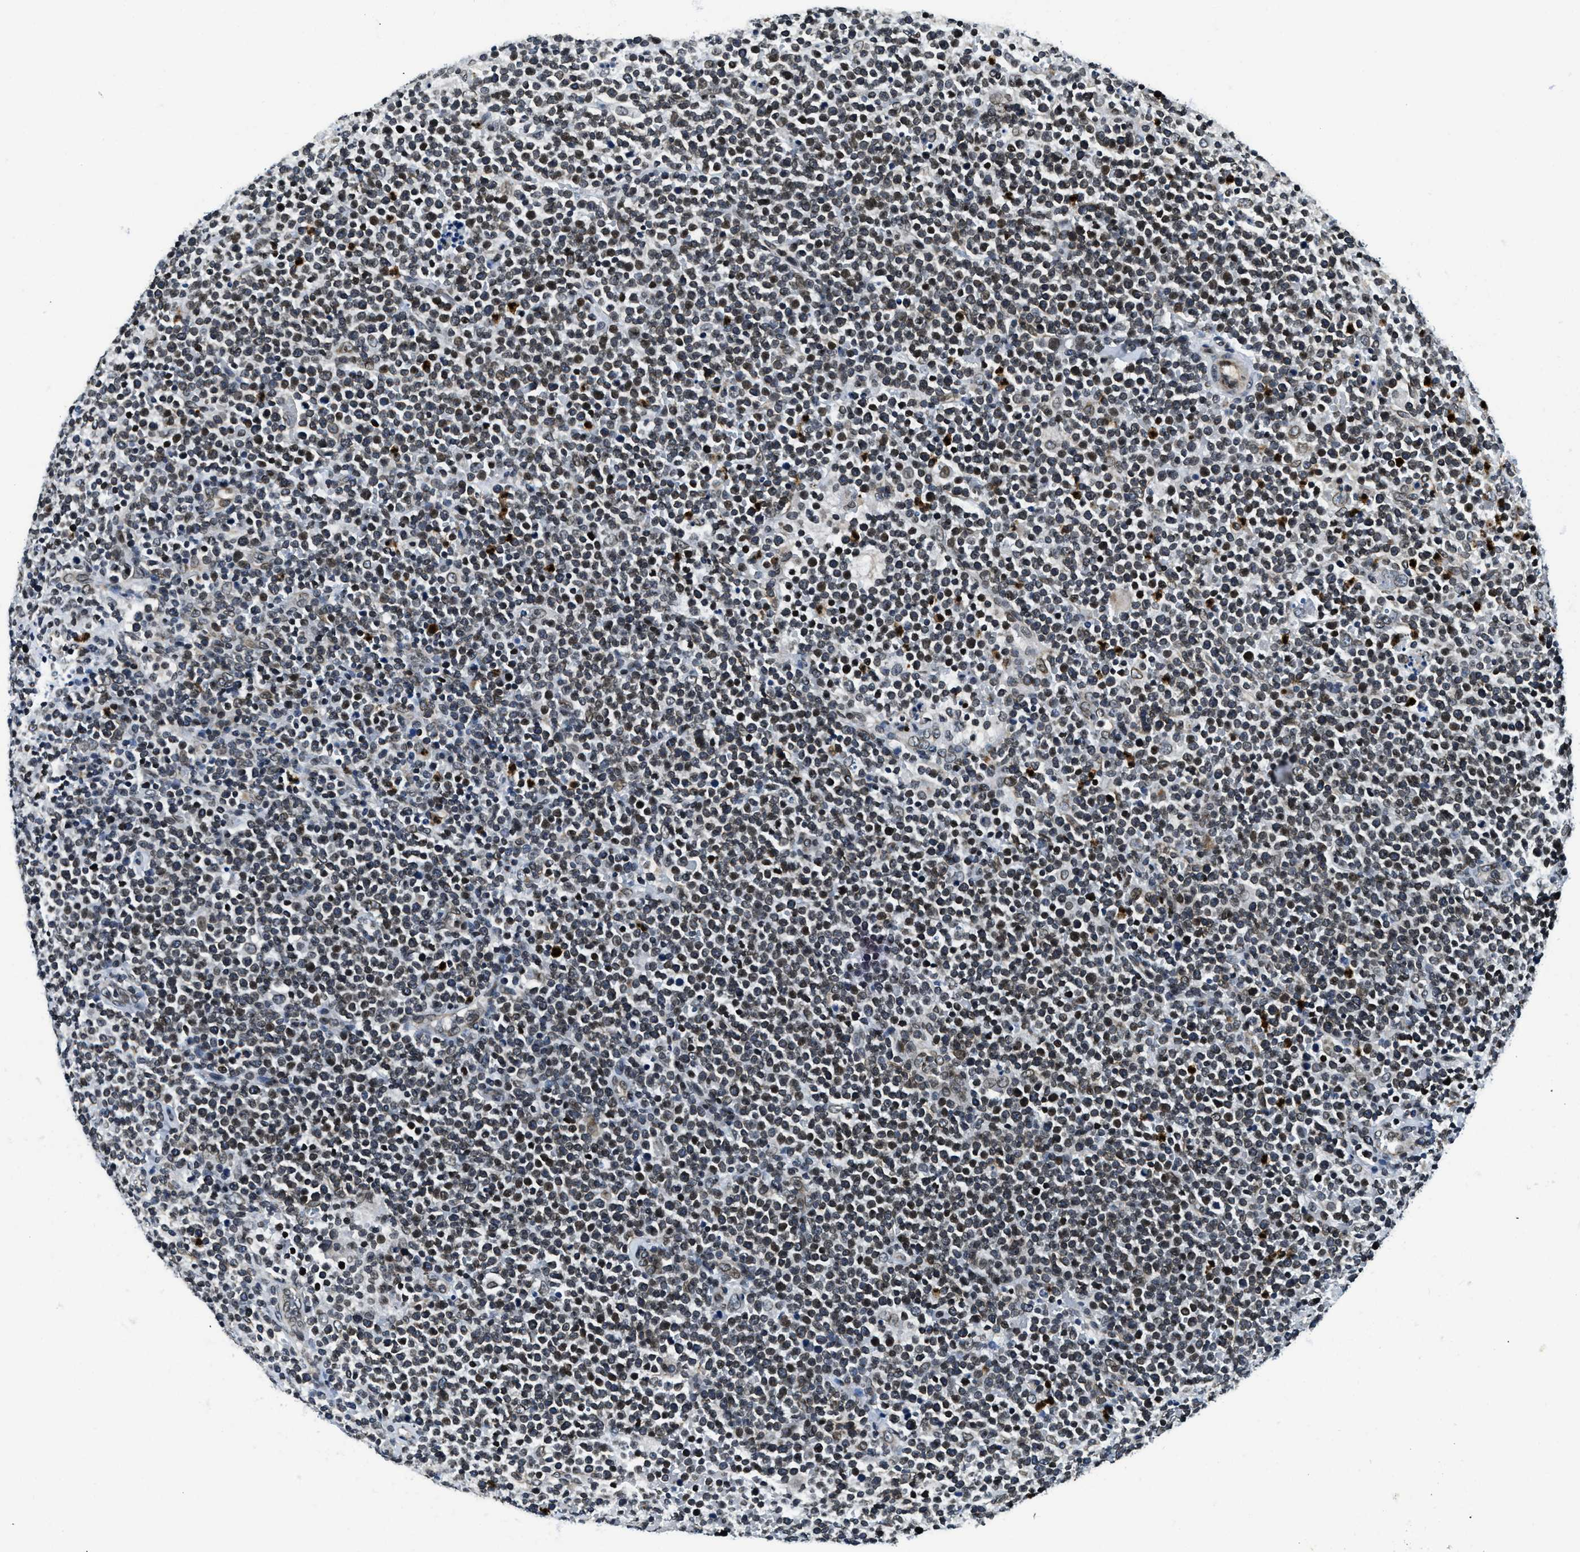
{"staining": {"intensity": "weak", "quantity": ">75%", "location": "nuclear"}, "tissue": "lymphoma", "cell_type": "Tumor cells", "image_type": "cancer", "snomed": [{"axis": "morphology", "description": "Malignant lymphoma, non-Hodgkin's type, High grade"}, {"axis": "topography", "description": "Lymph node"}], "caption": "A histopathology image of human lymphoma stained for a protein displays weak nuclear brown staining in tumor cells. (Stains: DAB (3,3'-diaminobenzidine) in brown, nuclei in blue, Microscopy: brightfield microscopy at high magnification).", "gene": "ZC3HC1", "patient": {"sex": "male", "age": 61}}